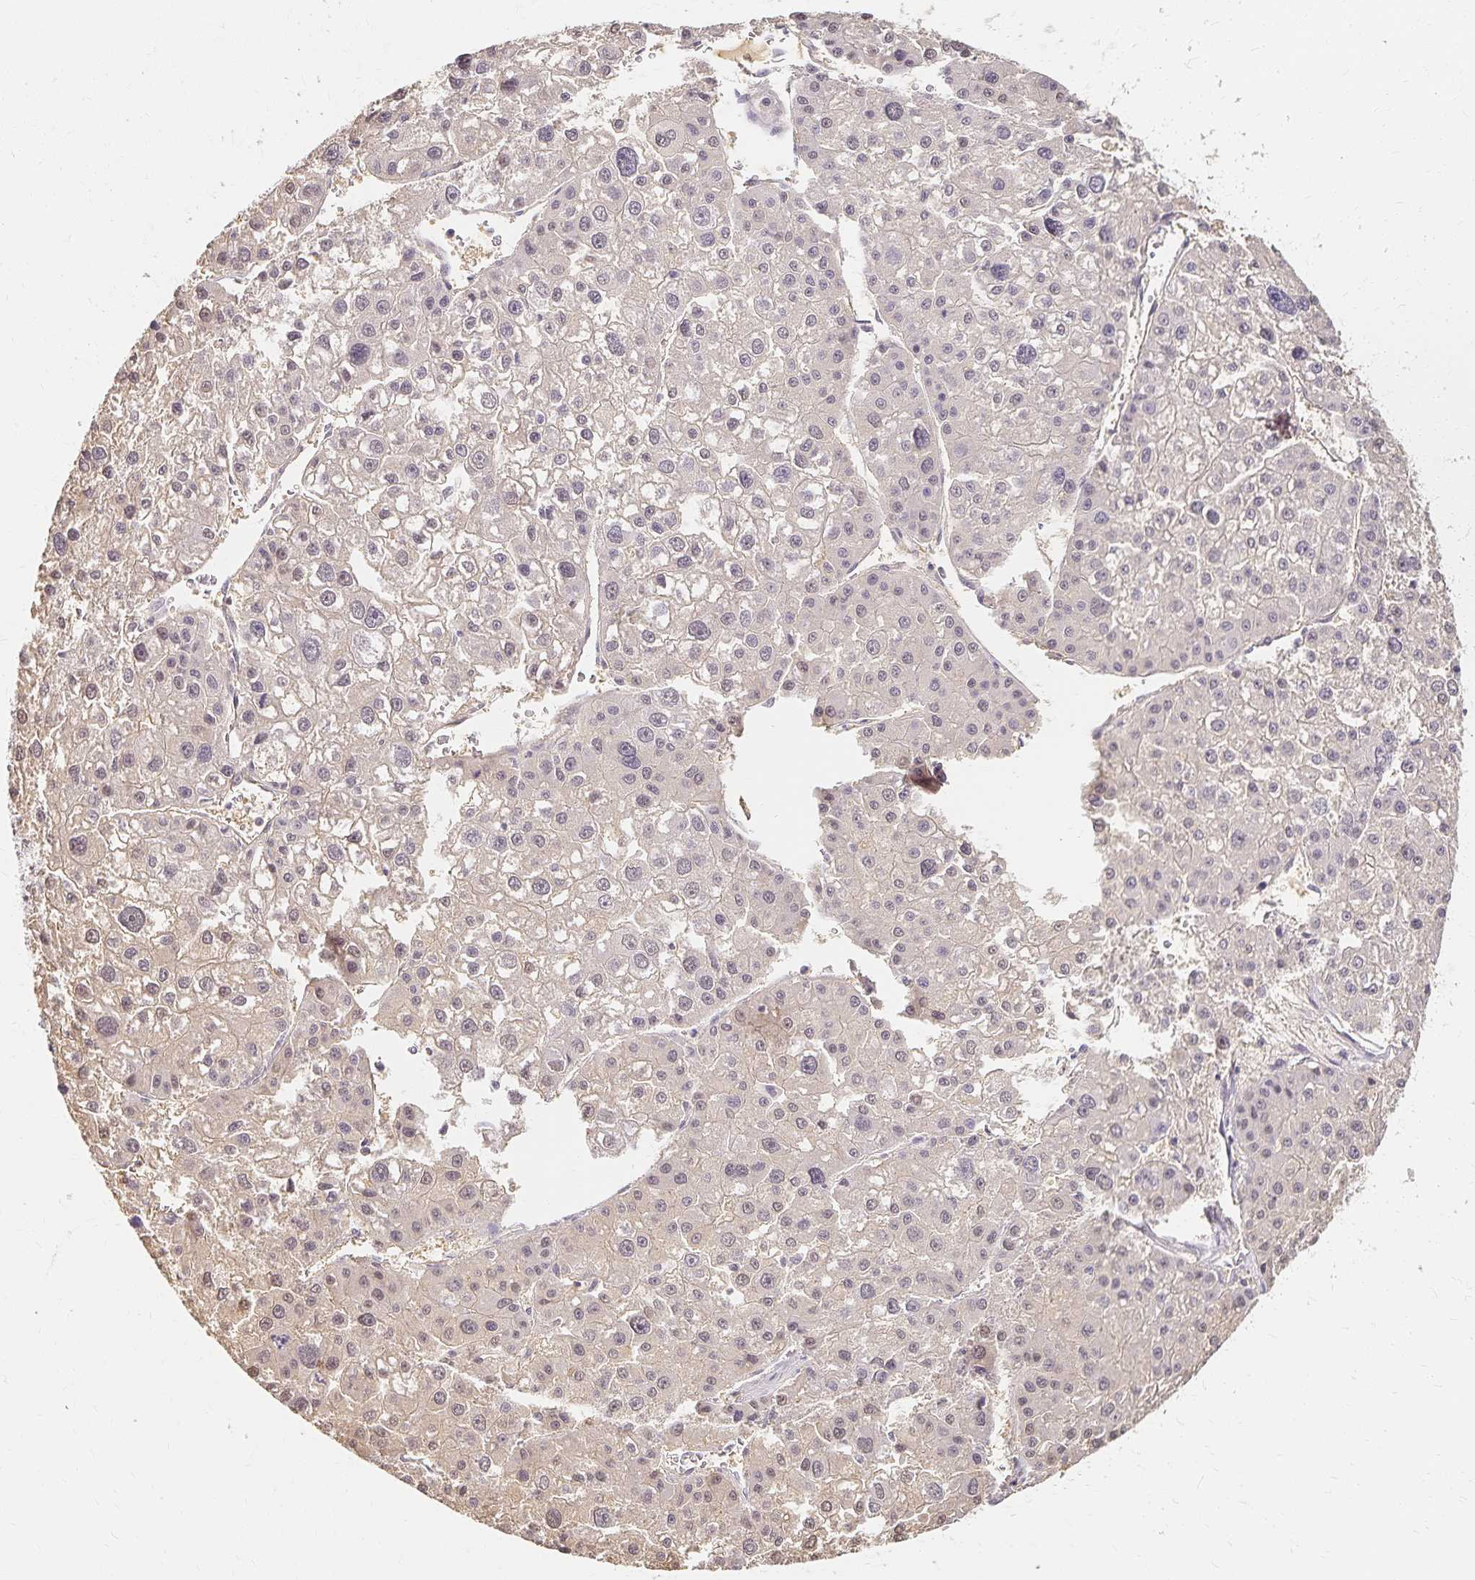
{"staining": {"intensity": "weak", "quantity": "<25%", "location": "cytoplasmic/membranous,nuclear"}, "tissue": "liver cancer", "cell_type": "Tumor cells", "image_type": "cancer", "snomed": [{"axis": "morphology", "description": "Carcinoma, Hepatocellular, NOS"}, {"axis": "topography", "description": "Liver"}], "caption": "A micrograph of liver hepatocellular carcinoma stained for a protein demonstrates no brown staining in tumor cells. The staining is performed using DAB brown chromogen with nuclei counter-stained in using hematoxylin.", "gene": "AZGP1", "patient": {"sex": "male", "age": 73}}